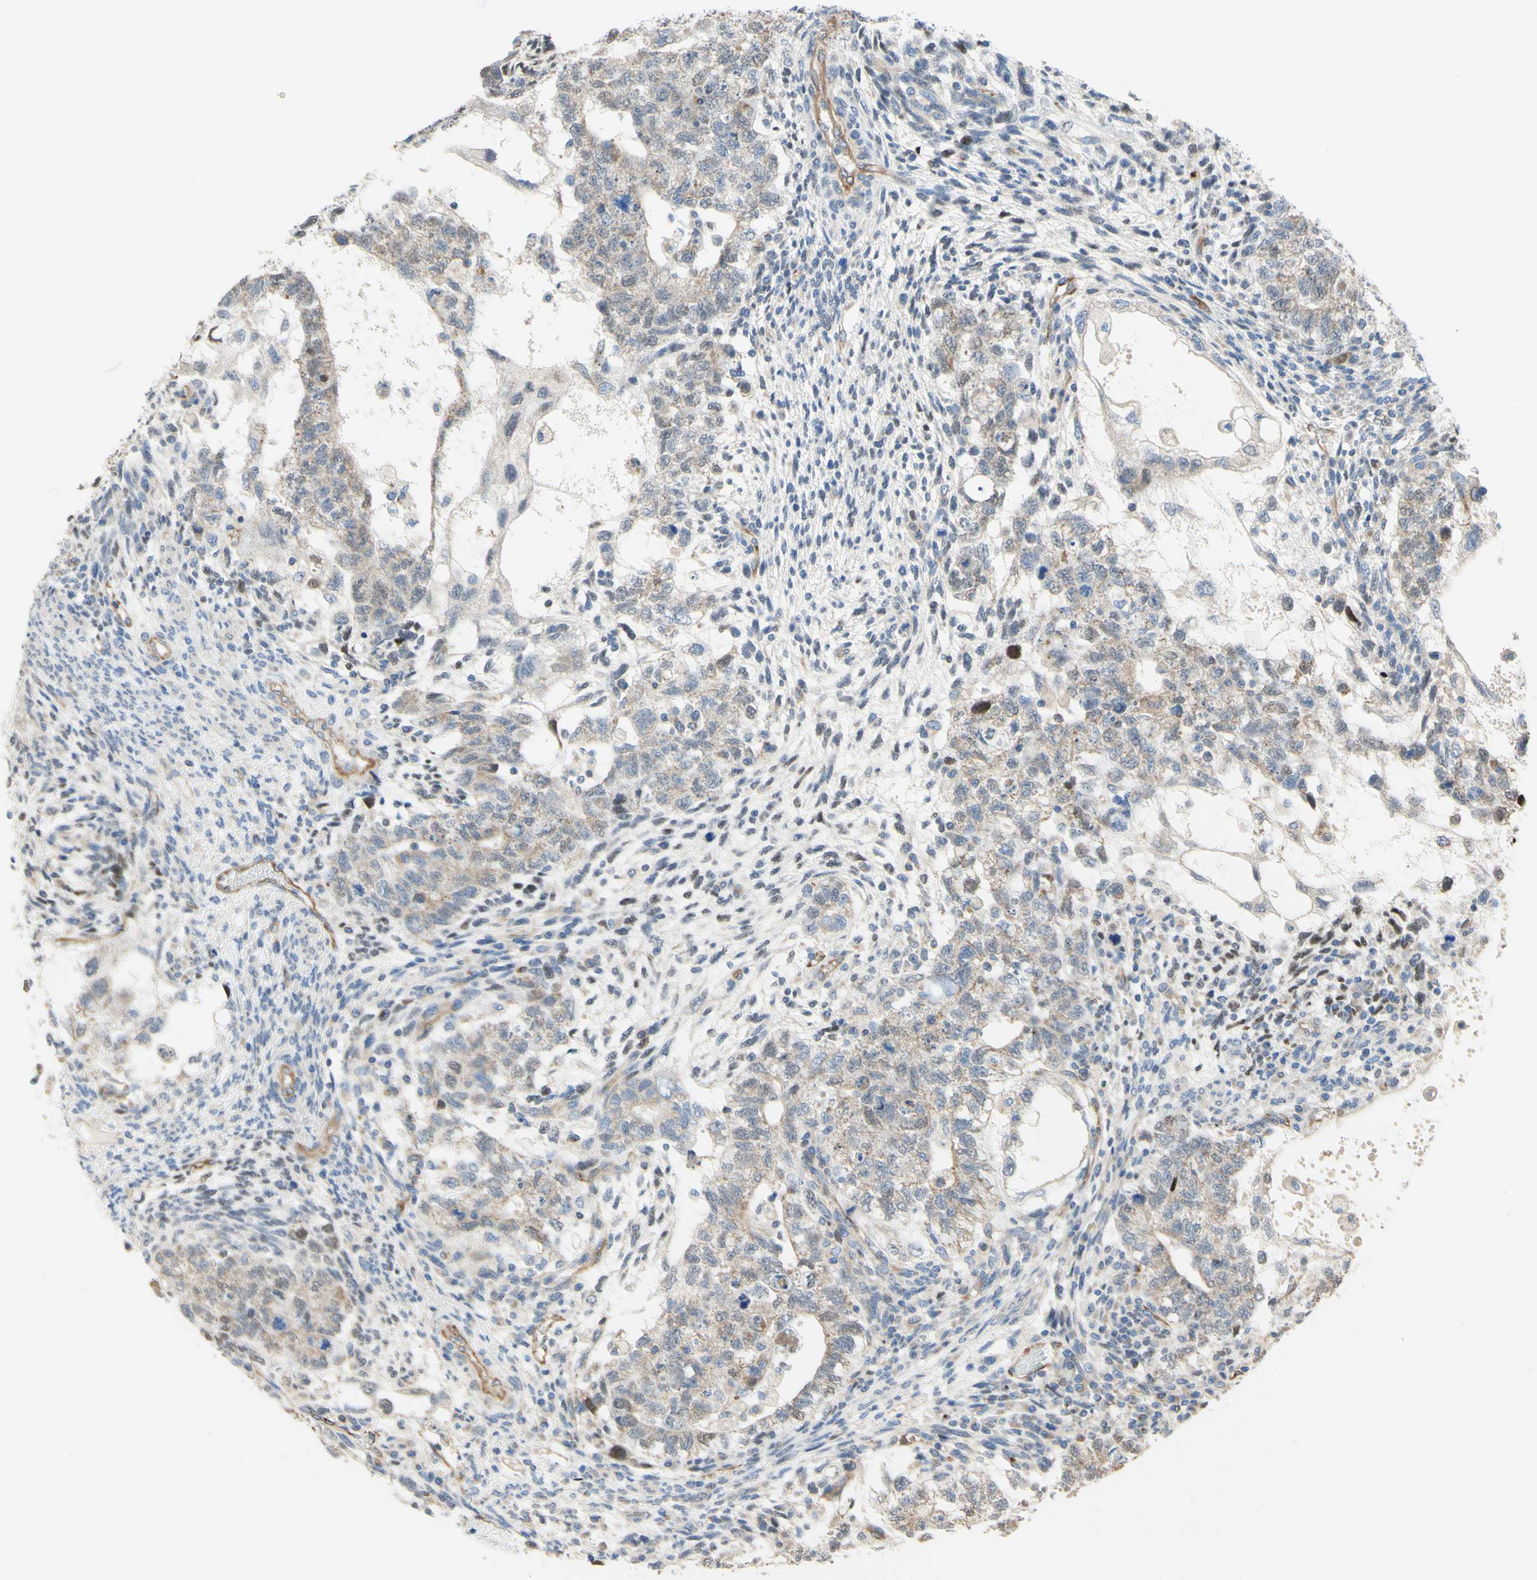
{"staining": {"intensity": "weak", "quantity": ">75%", "location": "cytoplasmic/membranous"}, "tissue": "testis cancer", "cell_type": "Tumor cells", "image_type": "cancer", "snomed": [{"axis": "morphology", "description": "Normal tissue, NOS"}, {"axis": "morphology", "description": "Carcinoma, Embryonal, NOS"}, {"axis": "topography", "description": "Testis"}], "caption": "Testis embryonal carcinoma tissue shows weak cytoplasmic/membranous staining in about >75% of tumor cells Nuclei are stained in blue.", "gene": "ENDOD1", "patient": {"sex": "male", "age": 36}}